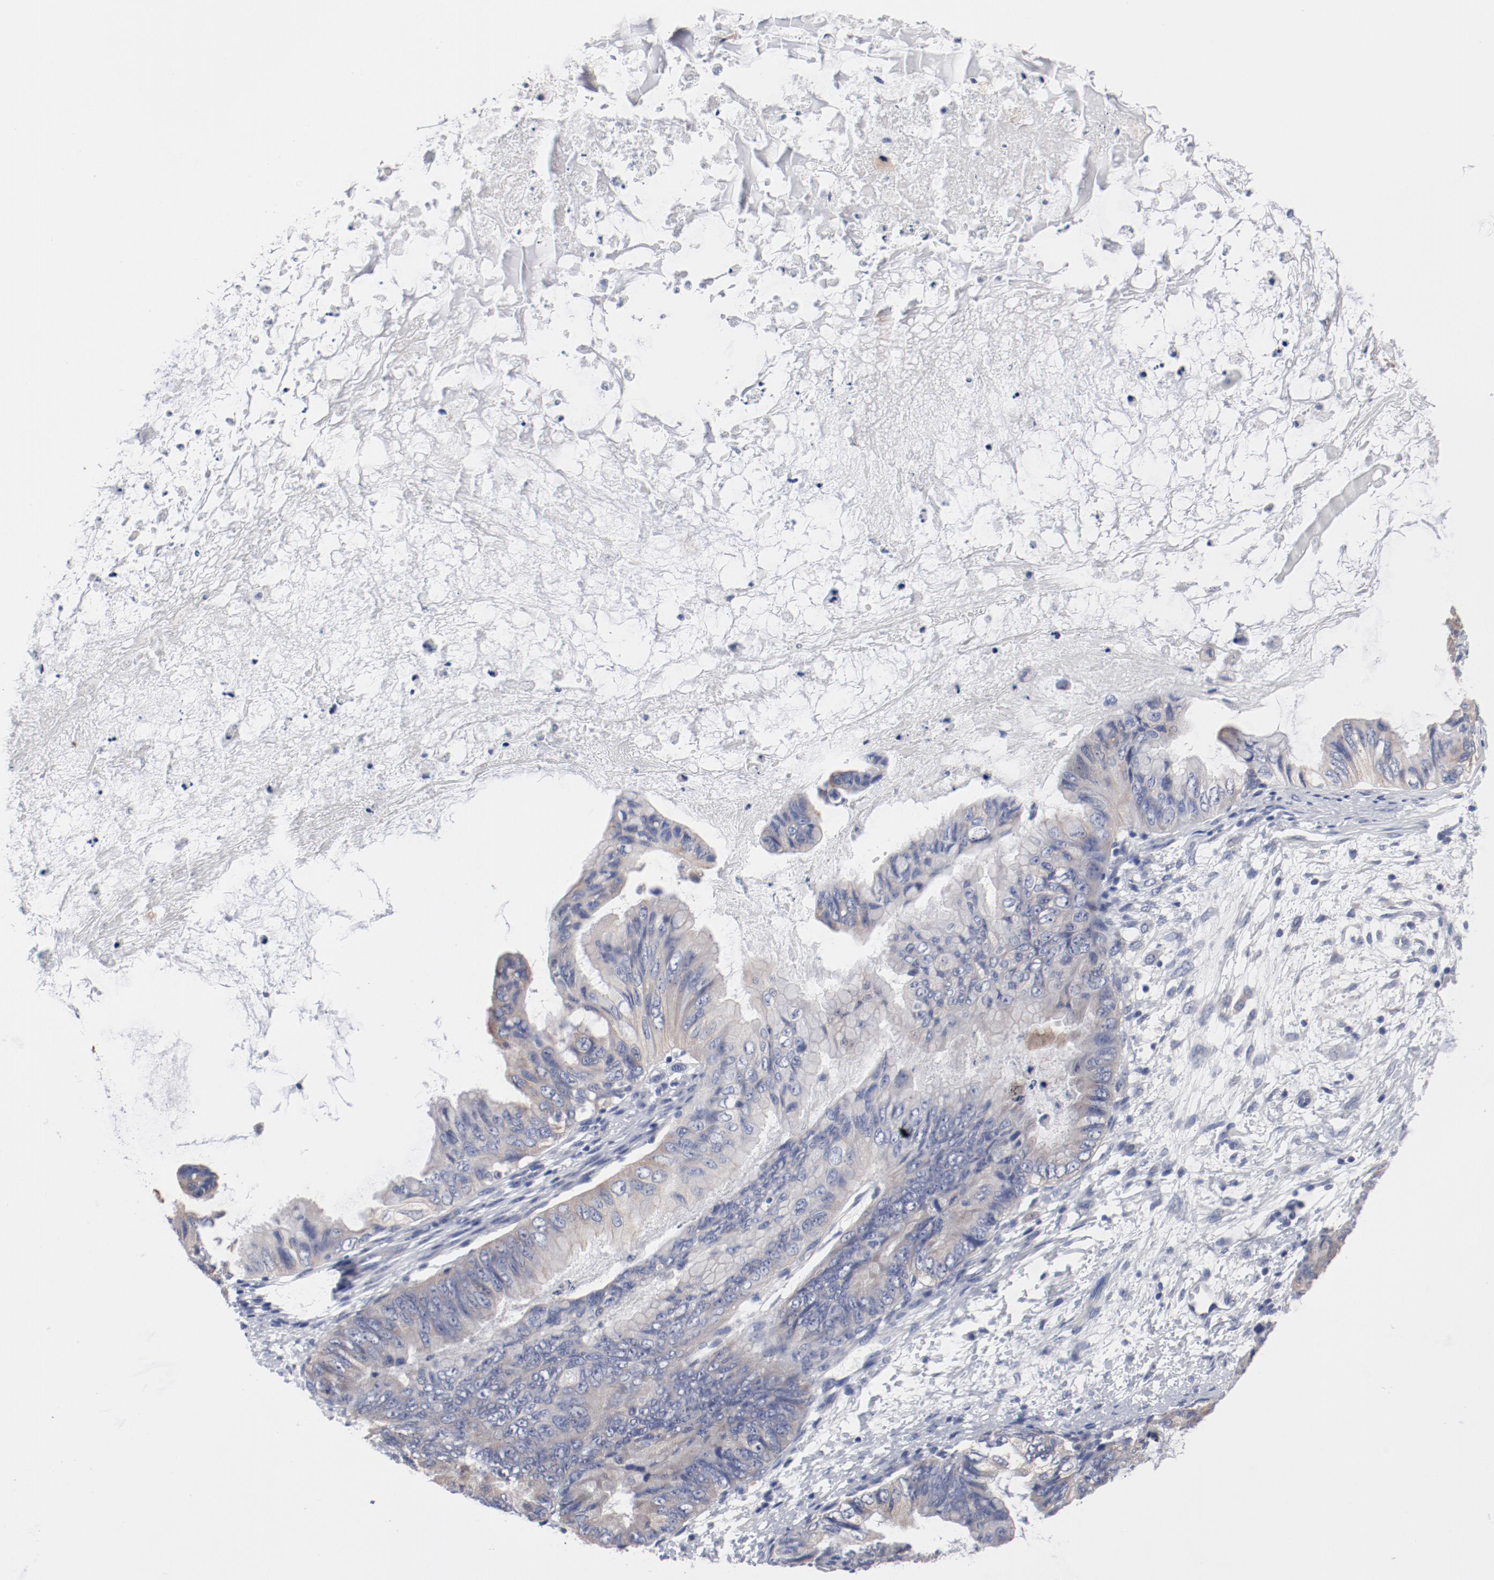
{"staining": {"intensity": "weak", "quantity": ">75%", "location": "cytoplasmic/membranous"}, "tissue": "ovarian cancer", "cell_type": "Tumor cells", "image_type": "cancer", "snomed": [{"axis": "morphology", "description": "Cystadenocarcinoma, mucinous, NOS"}, {"axis": "topography", "description": "Ovary"}], "caption": "Immunohistochemistry photomicrograph of human ovarian mucinous cystadenocarcinoma stained for a protein (brown), which displays low levels of weak cytoplasmic/membranous positivity in approximately >75% of tumor cells.", "gene": "GPR143", "patient": {"sex": "female", "age": 36}}